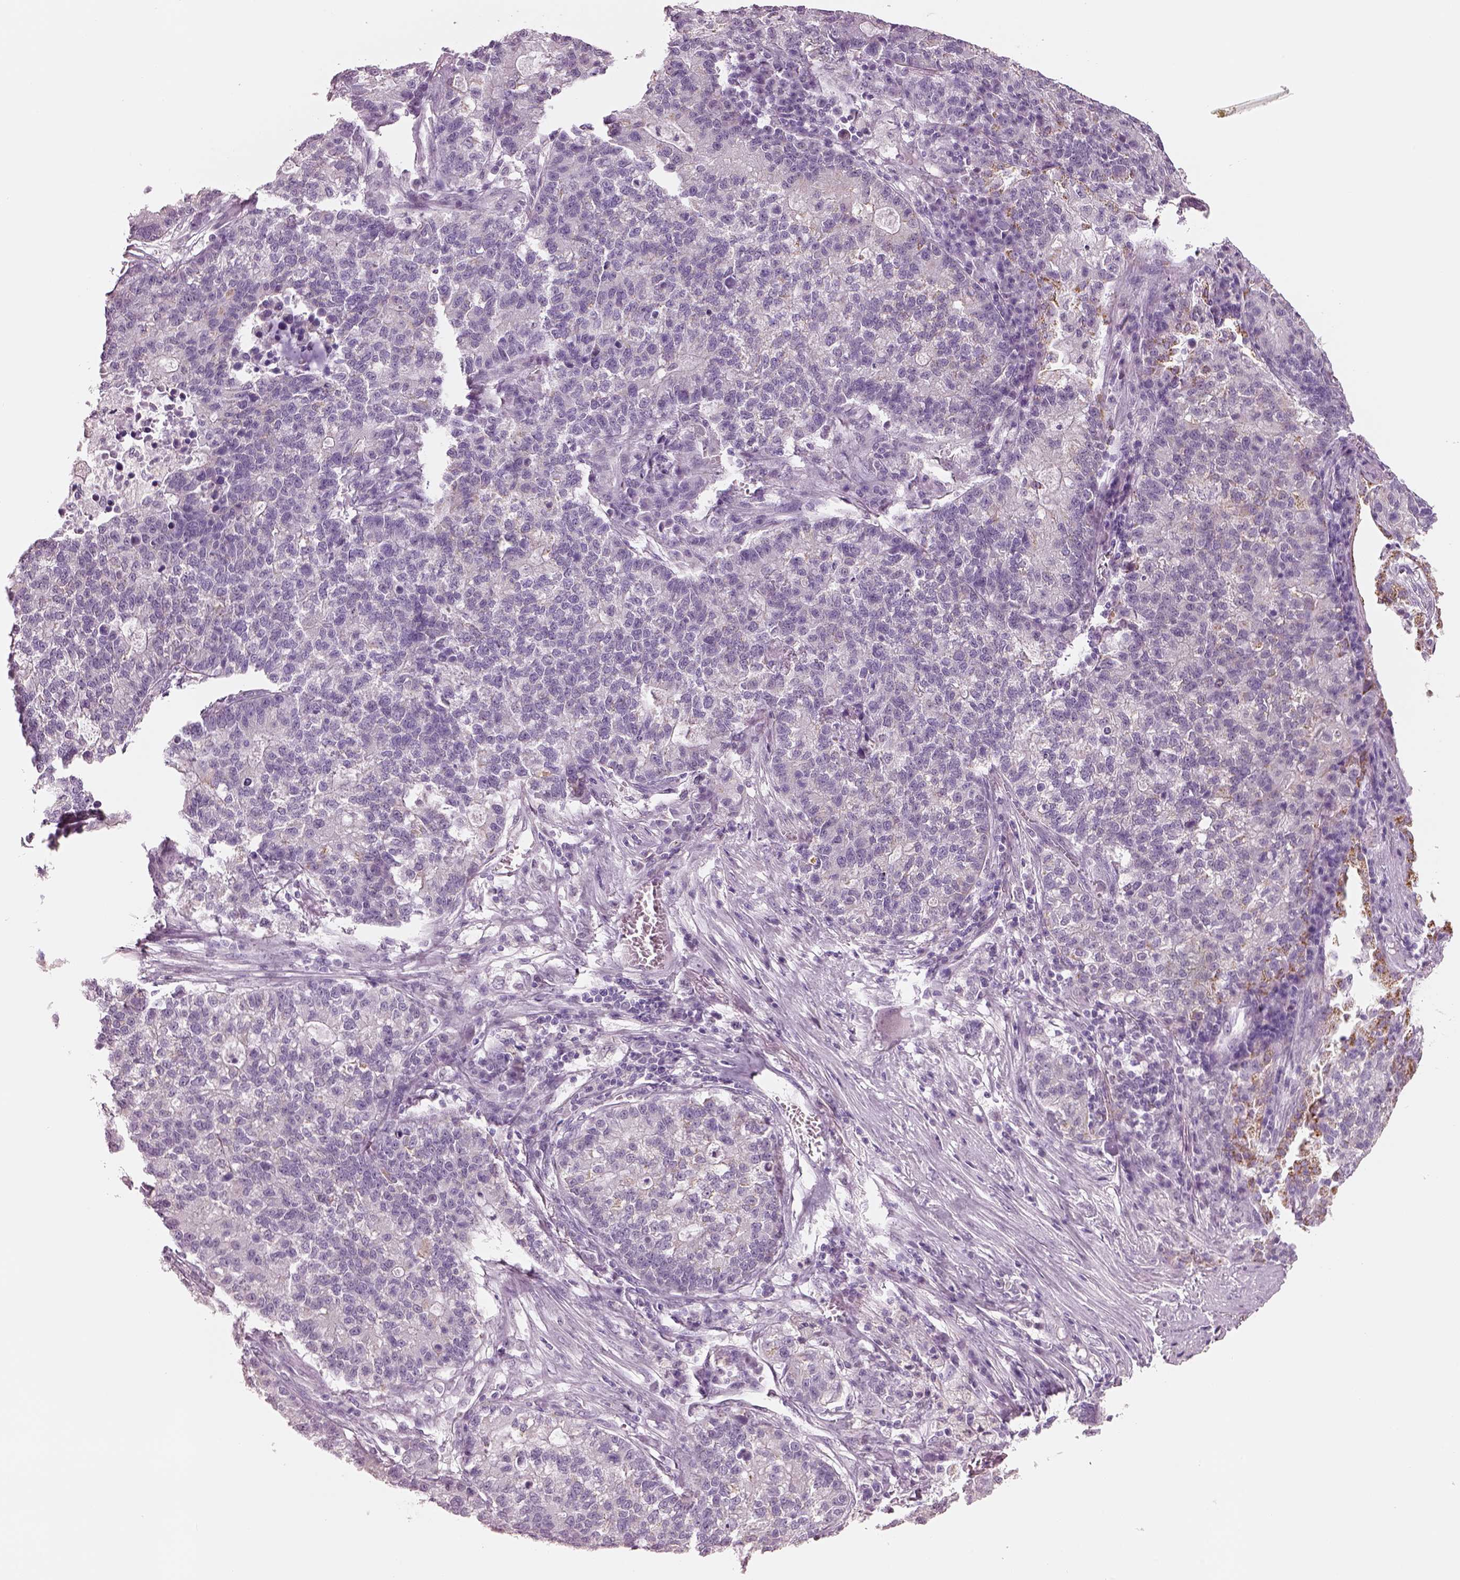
{"staining": {"intensity": "negative", "quantity": "none", "location": "none"}, "tissue": "lung cancer", "cell_type": "Tumor cells", "image_type": "cancer", "snomed": [{"axis": "morphology", "description": "Adenocarcinoma, NOS"}, {"axis": "topography", "description": "Lung"}], "caption": "Immunohistochemistry (IHC) micrograph of neoplastic tissue: human adenocarcinoma (lung) stained with DAB (3,3'-diaminobenzidine) demonstrates no significant protein staining in tumor cells.", "gene": "ELSPBP1", "patient": {"sex": "male", "age": 57}}